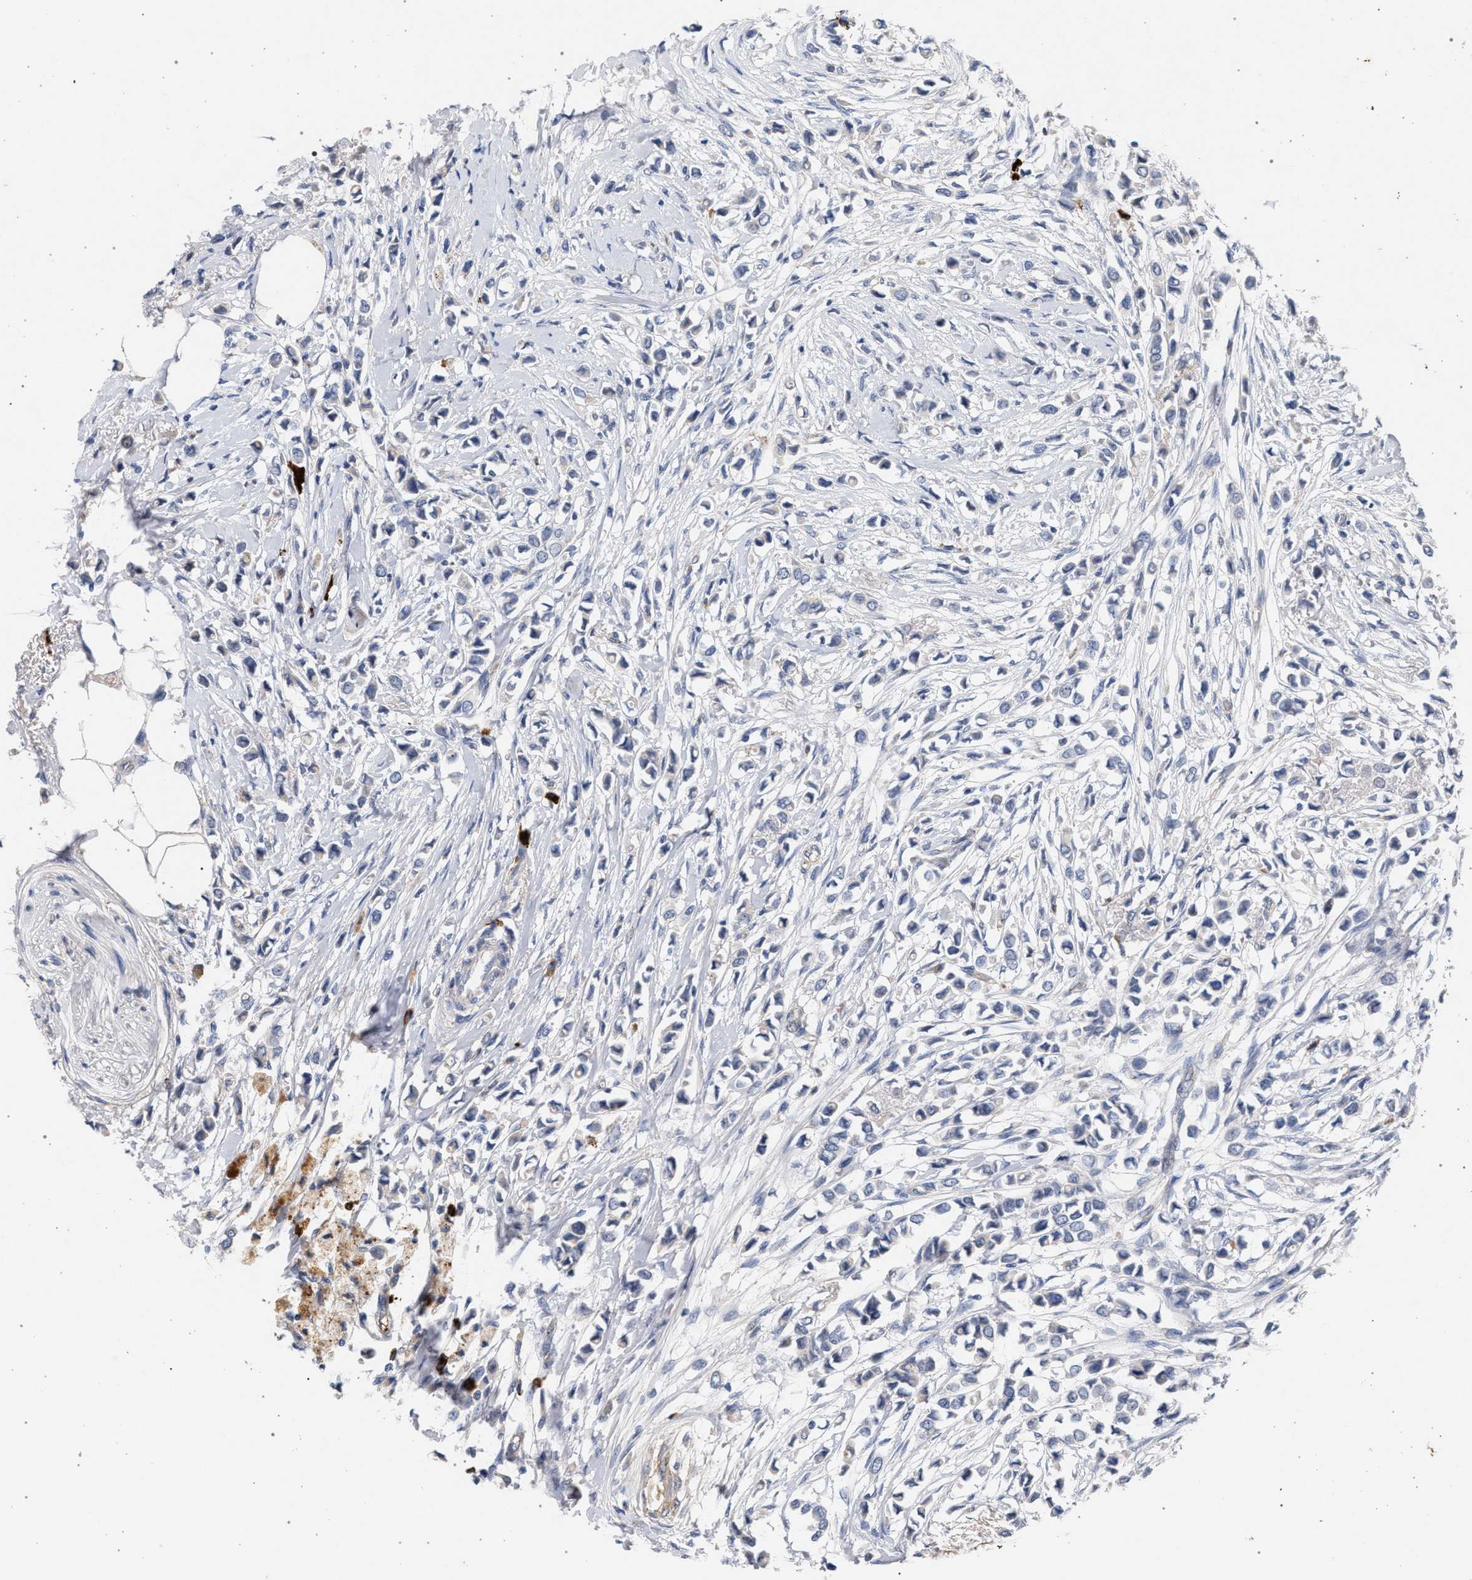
{"staining": {"intensity": "negative", "quantity": "none", "location": "none"}, "tissue": "breast cancer", "cell_type": "Tumor cells", "image_type": "cancer", "snomed": [{"axis": "morphology", "description": "Lobular carcinoma"}, {"axis": "topography", "description": "Breast"}], "caption": "Human breast lobular carcinoma stained for a protein using IHC displays no expression in tumor cells.", "gene": "MAMDC2", "patient": {"sex": "female", "age": 51}}